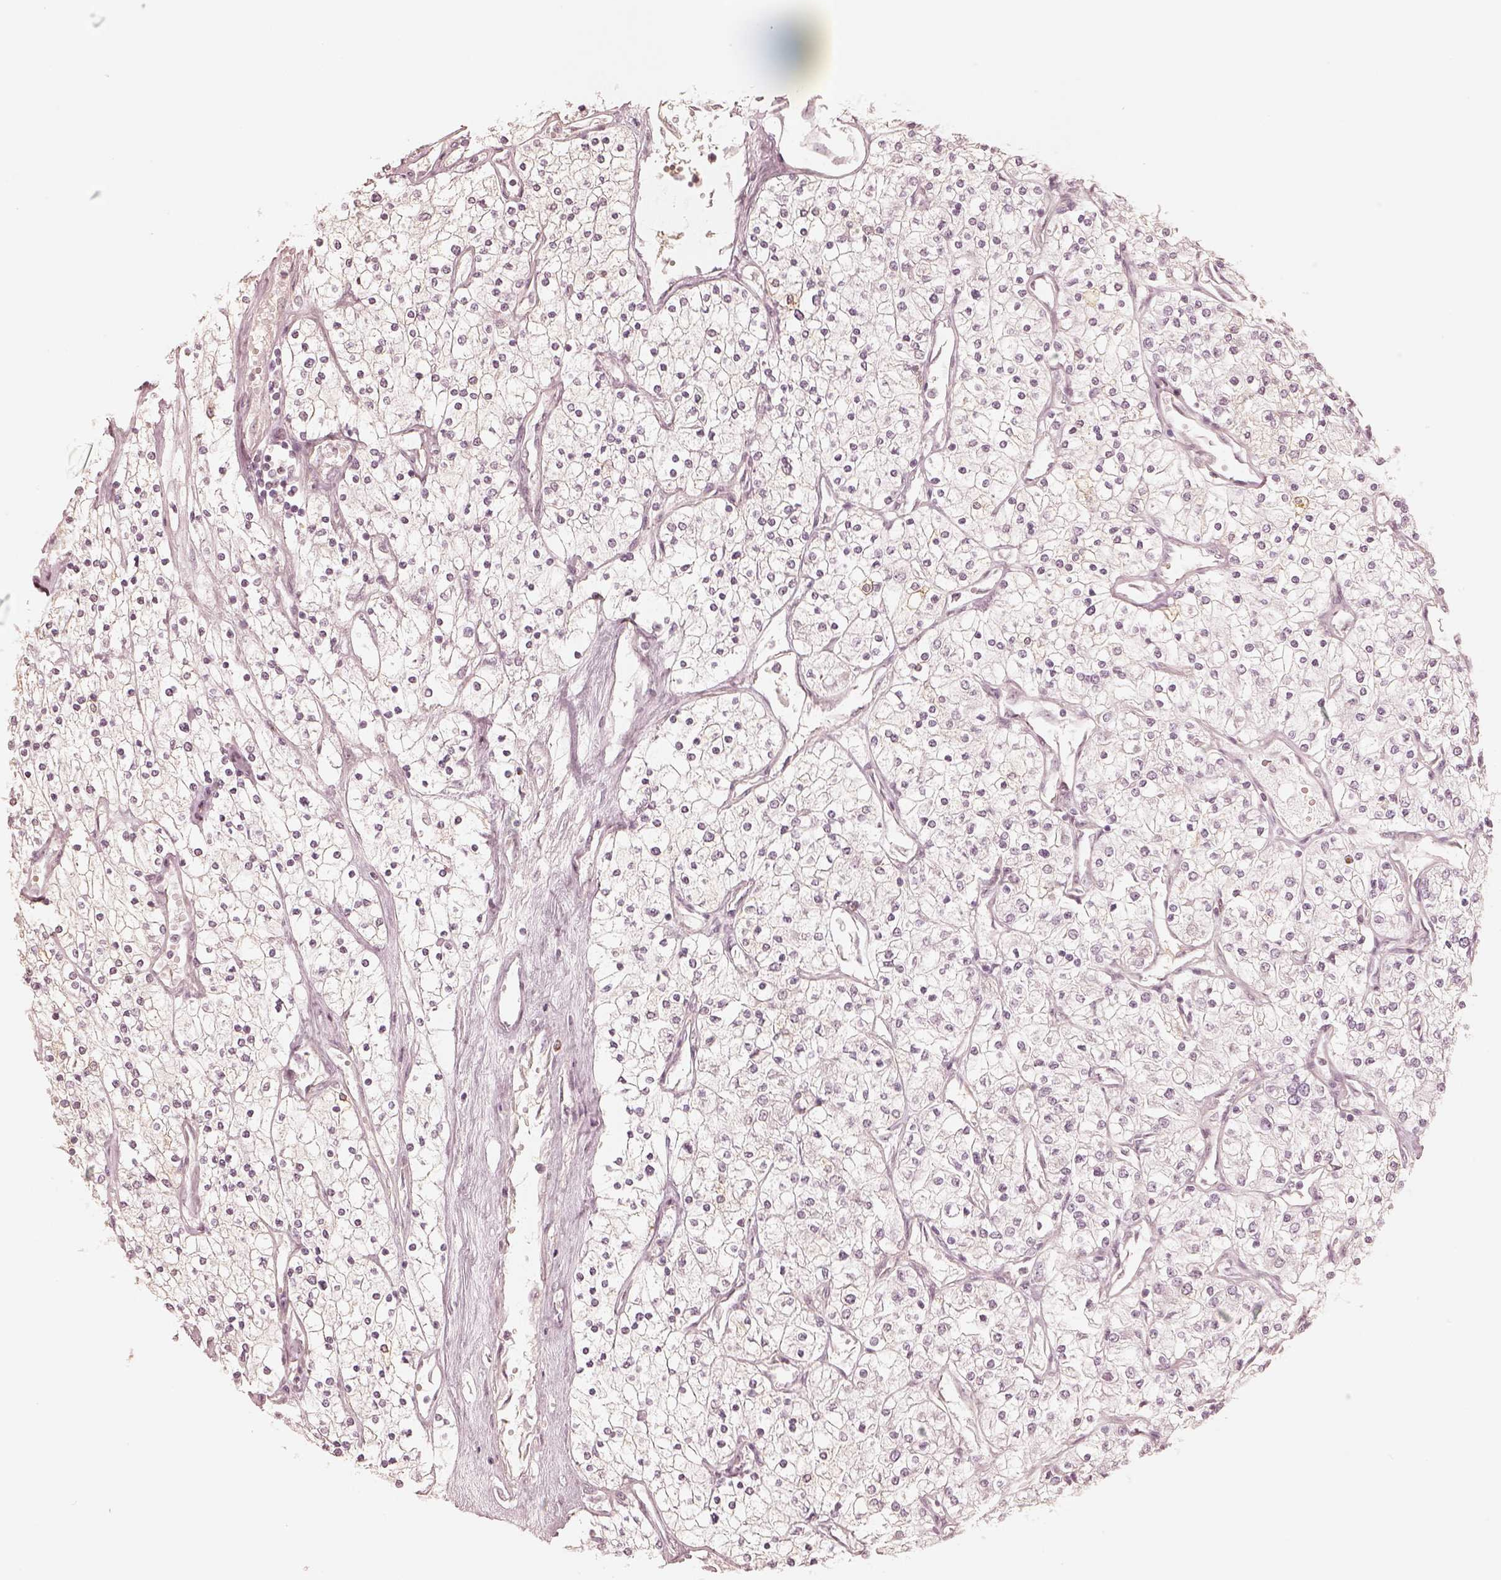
{"staining": {"intensity": "negative", "quantity": "none", "location": "none"}, "tissue": "renal cancer", "cell_type": "Tumor cells", "image_type": "cancer", "snomed": [{"axis": "morphology", "description": "Adenocarcinoma, NOS"}, {"axis": "topography", "description": "Kidney"}], "caption": "Renal adenocarcinoma was stained to show a protein in brown. There is no significant positivity in tumor cells.", "gene": "GORASP2", "patient": {"sex": "male", "age": 80}}